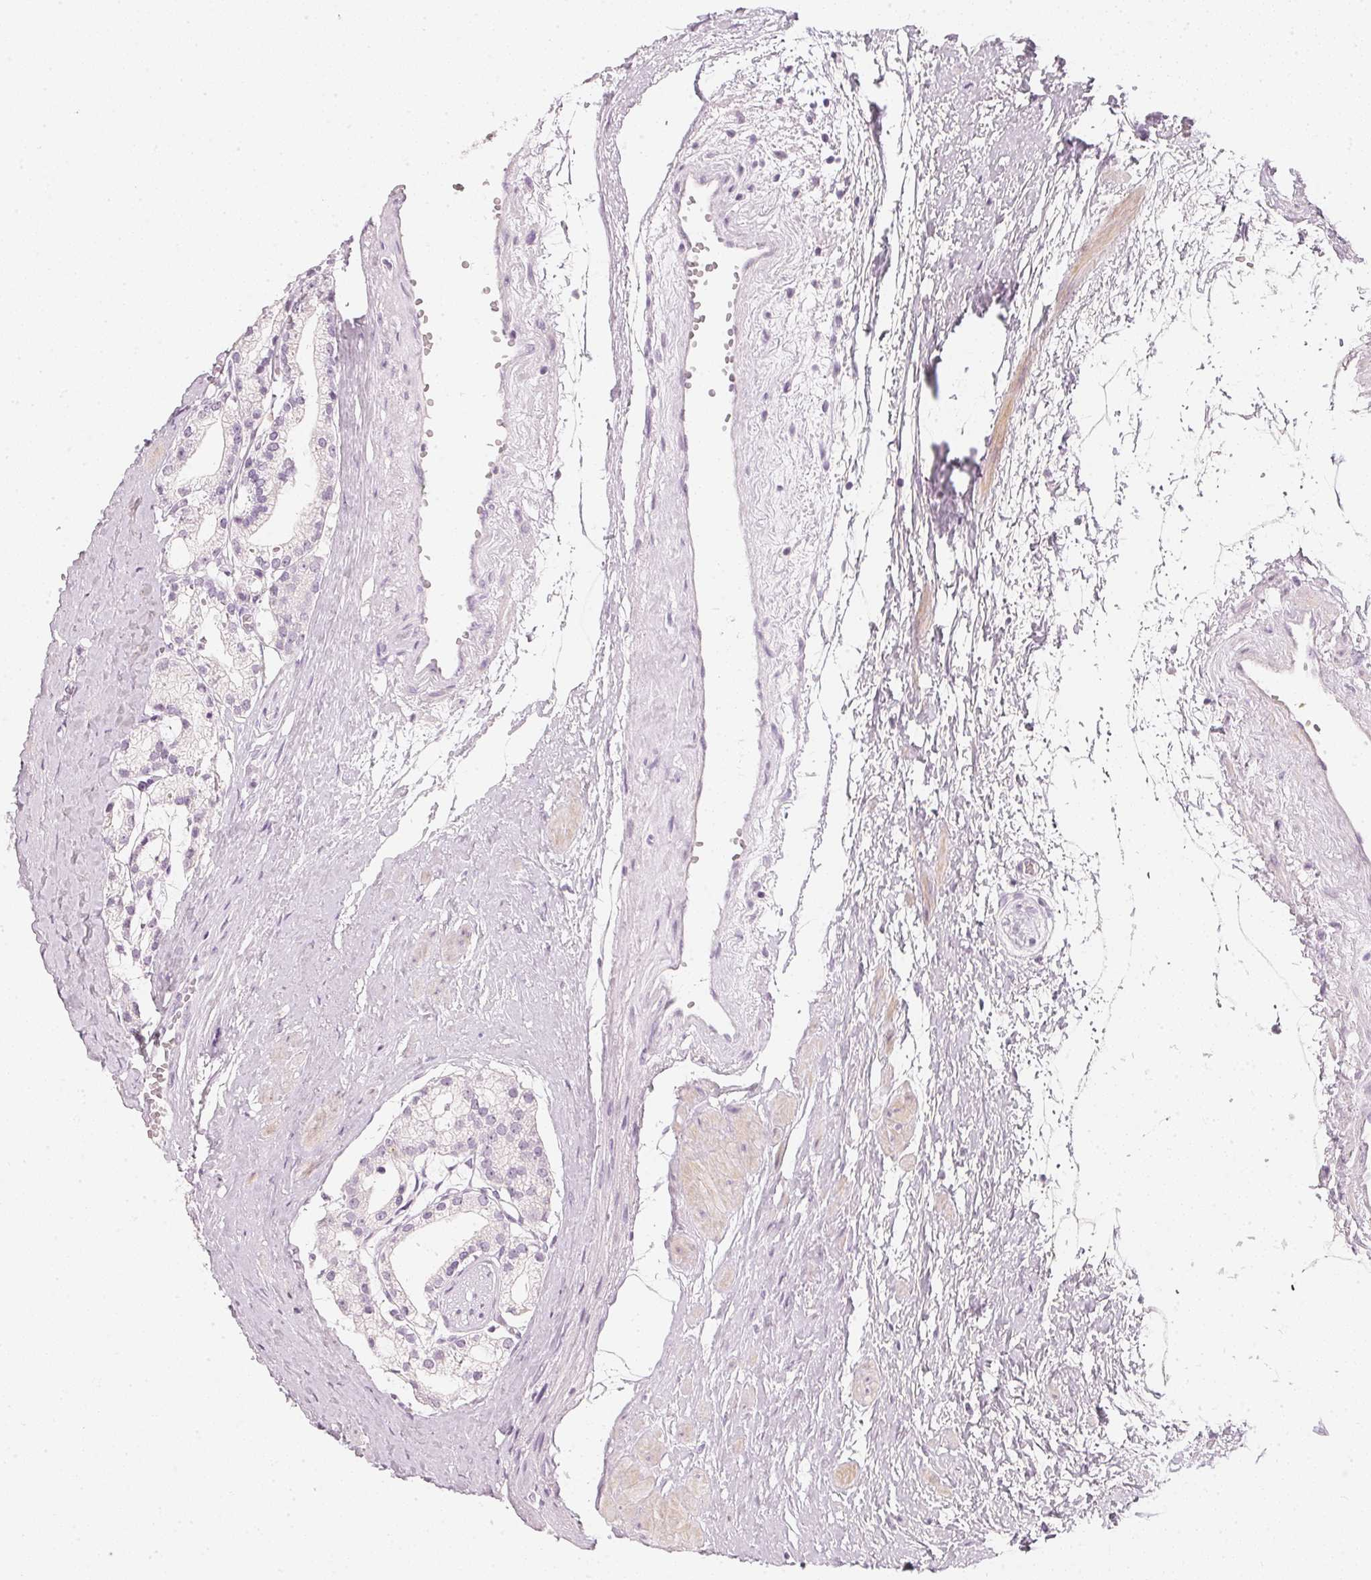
{"staining": {"intensity": "negative", "quantity": "none", "location": "none"}, "tissue": "prostate cancer", "cell_type": "Tumor cells", "image_type": "cancer", "snomed": [{"axis": "morphology", "description": "Adenocarcinoma, High grade"}, {"axis": "topography", "description": "Prostate"}], "caption": "Tumor cells are negative for protein expression in human prostate high-grade adenocarcinoma.", "gene": "CHST4", "patient": {"sex": "male", "age": 71}}